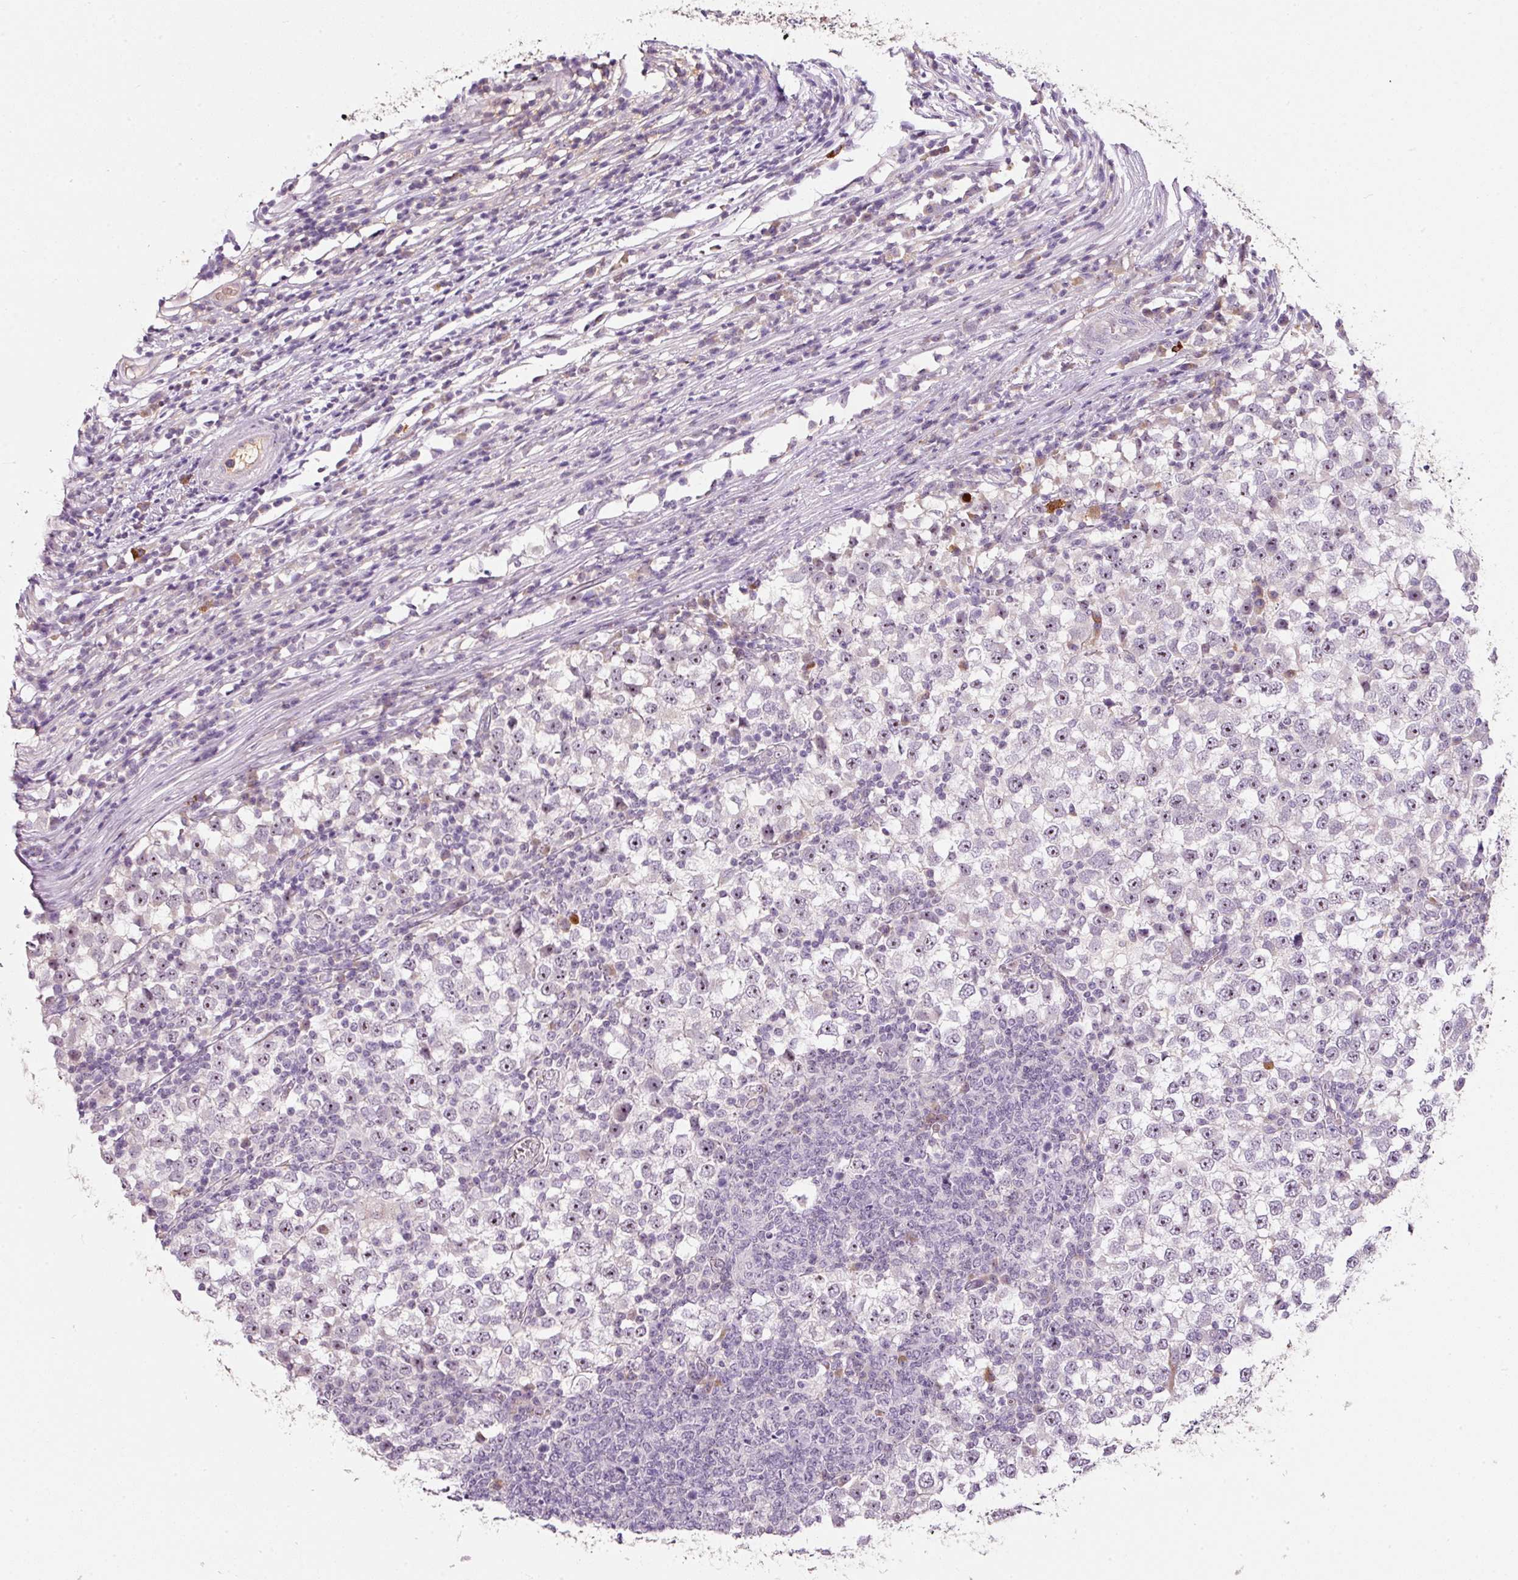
{"staining": {"intensity": "moderate", "quantity": "25%-75%", "location": "nuclear"}, "tissue": "testis cancer", "cell_type": "Tumor cells", "image_type": "cancer", "snomed": [{"axis": "morphology", "description": "Seminoma, NOS"}, {"axis": "topography", "description": "Testis"}], "caption": "This image exhibits immunohistochemistry staining of seminoma (testis), with medium moderate nuclear expression in approximately 25%-75% of tumor cells.", "gene": "TMEM37", "patient": {"sex": "male", "age": 65}}